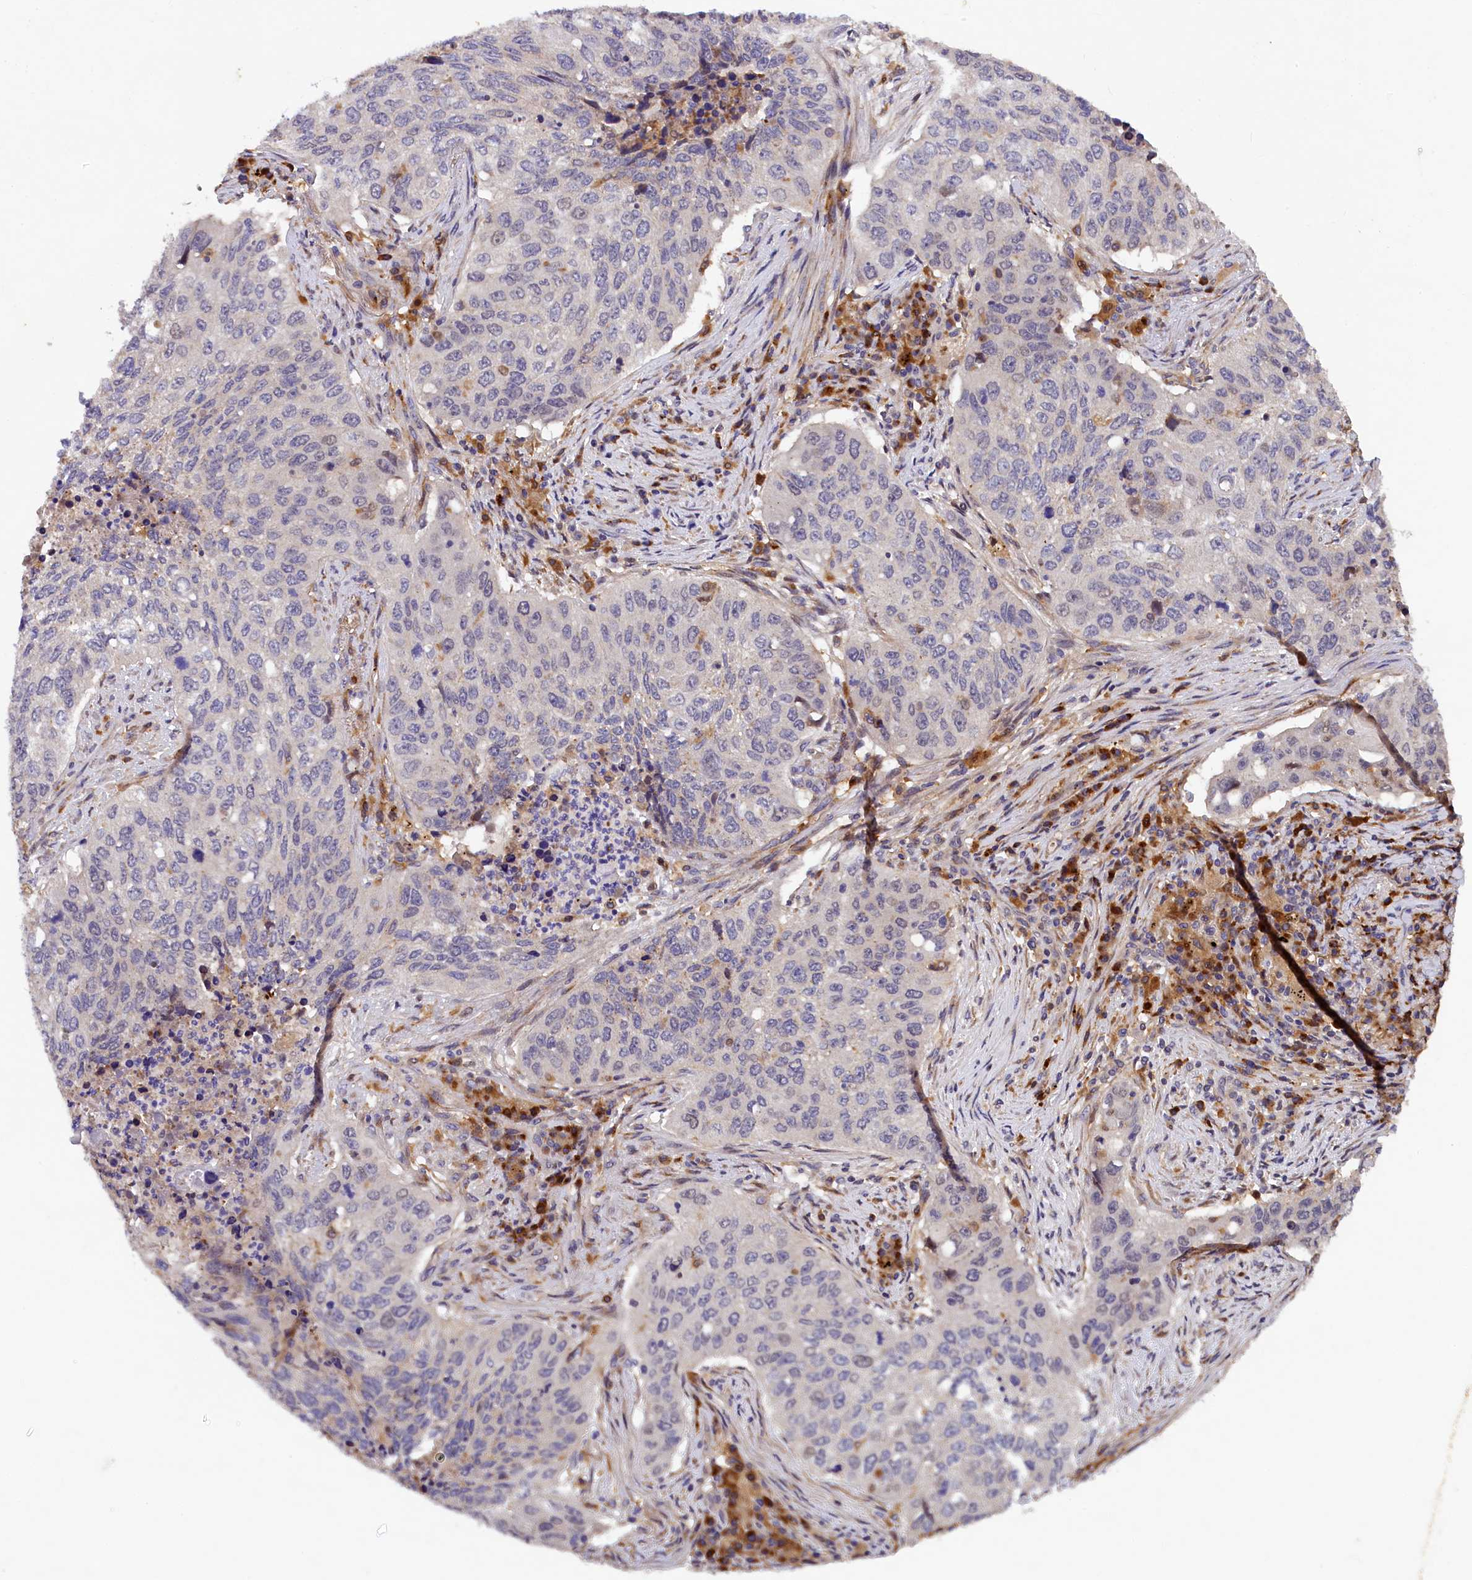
{"staining": {"intensity": "negative", "quantity": "none", "location": "none"}, "tissue": "lung cancer", "cell_type": "Tumor cells", "image_type": "cancer", "snomed": [{"axis": "morphology", "description": "Squamous cell carcinoma, NOS"}, {"axis": "topography", "description": "Lung"}], "caption": "An immunohistochemistry micrograph of lung cancer (squamous cell carcinoma) is shown. There is no staining in tumor cells of lung cancer (squamous cell carcinoma). Brightfield microscopy of IHC stained with DAB (3,3'-diaminobenzidine) (brown) and hematoxylin (blue), captured at high magnification.", "gene": "NAIP", "patient": {"sex": "female", "age": 63}}